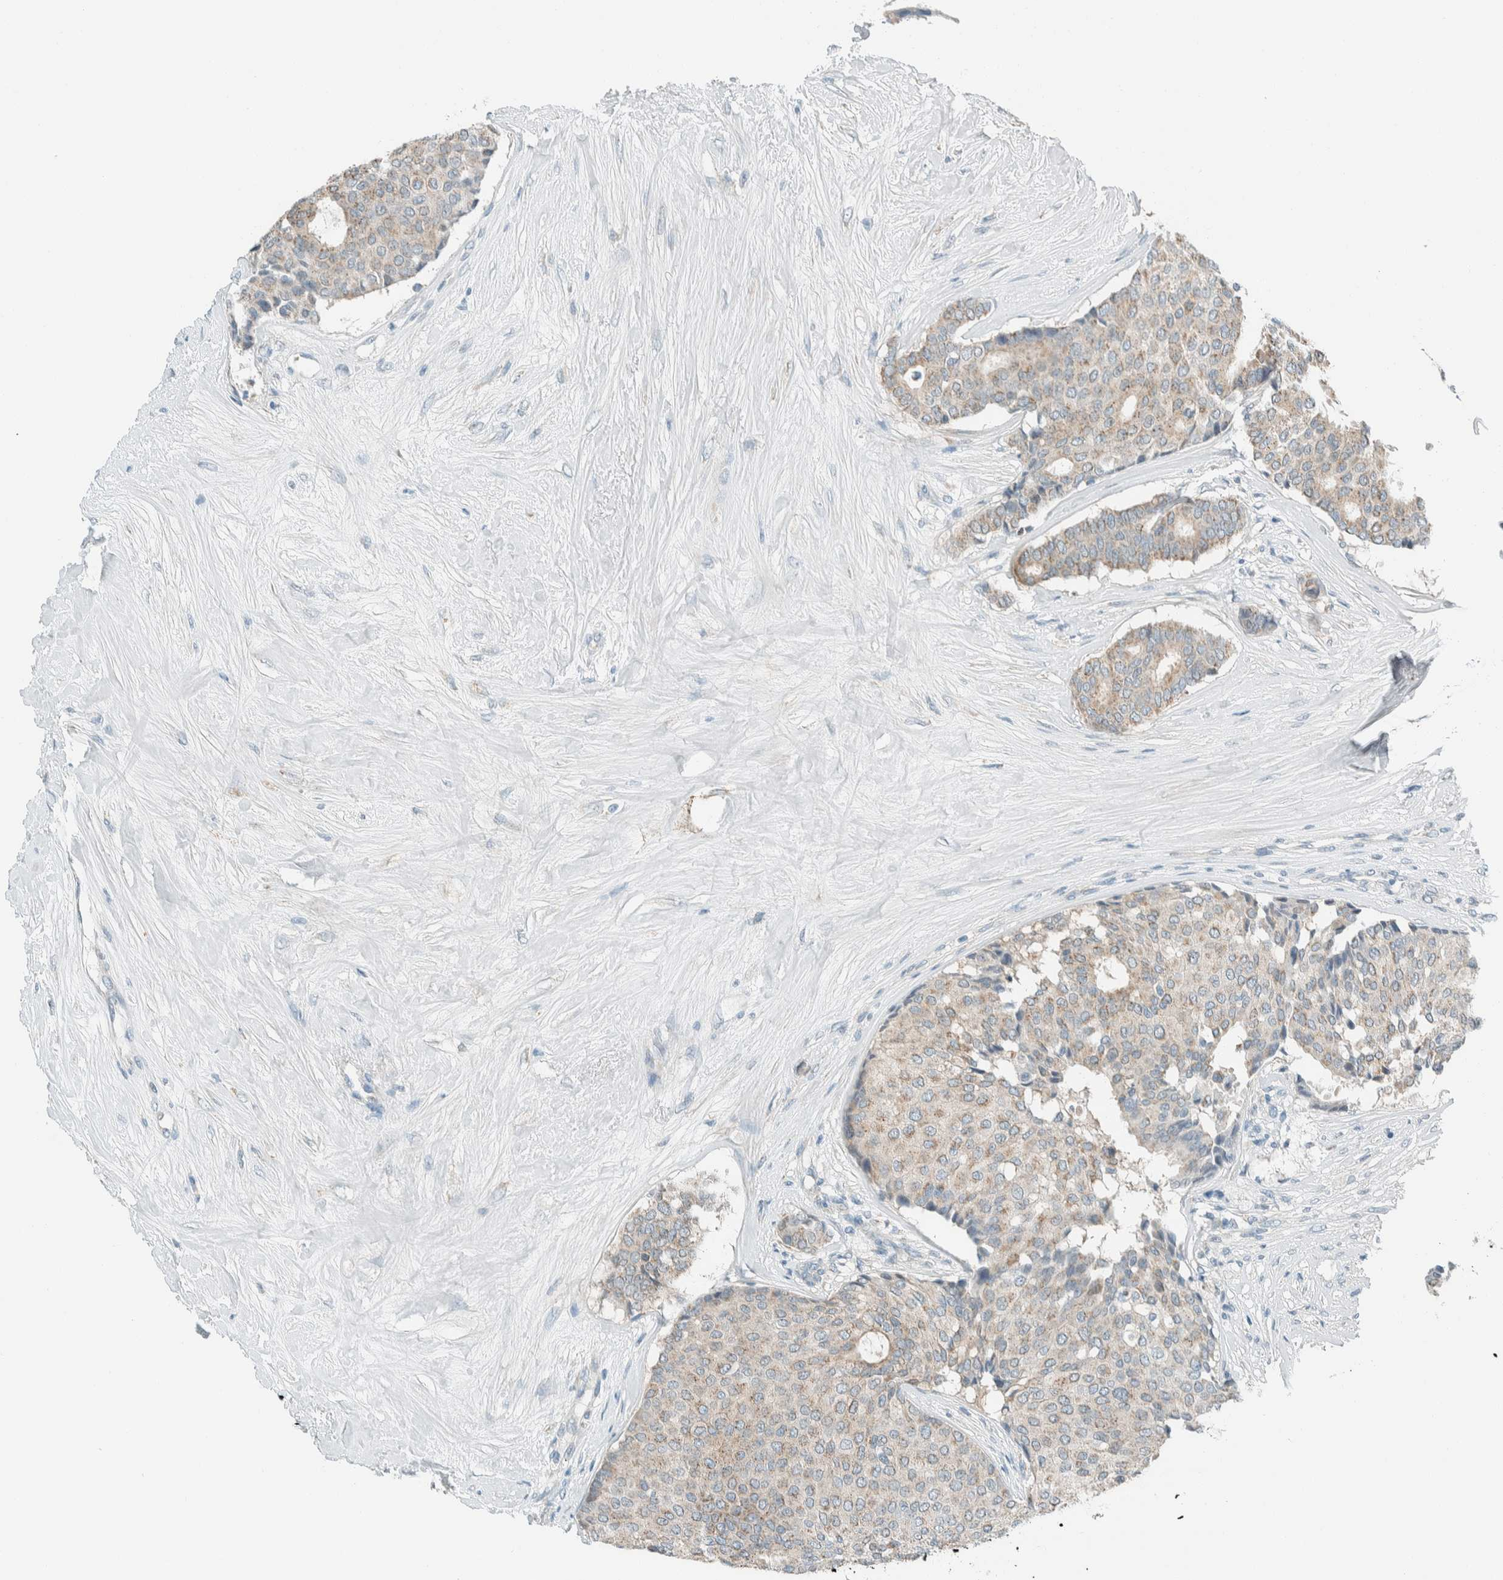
{"staining": {"intensity": "weak", "quantity": ">75%", "location": "cytoplasmic/membranous"}, "tissue": "breast cancer", "cell_type": "Tumor cells", "image_type": "cancer", "snomed": [{"axis": "morphology", "description": "Duct carcinoma"}, {"axis": "topography", "description": "Breast"}], "caption": "Immunohistochemical staining of human breast cancer (infiltrating ductal carcinoma) demonstrates weak cytoplasmic/membranous protein positivity in about >75% of tumor cells.", "gene": "ALDH7A1", "patient": {"sex": "female", "age": 75}}